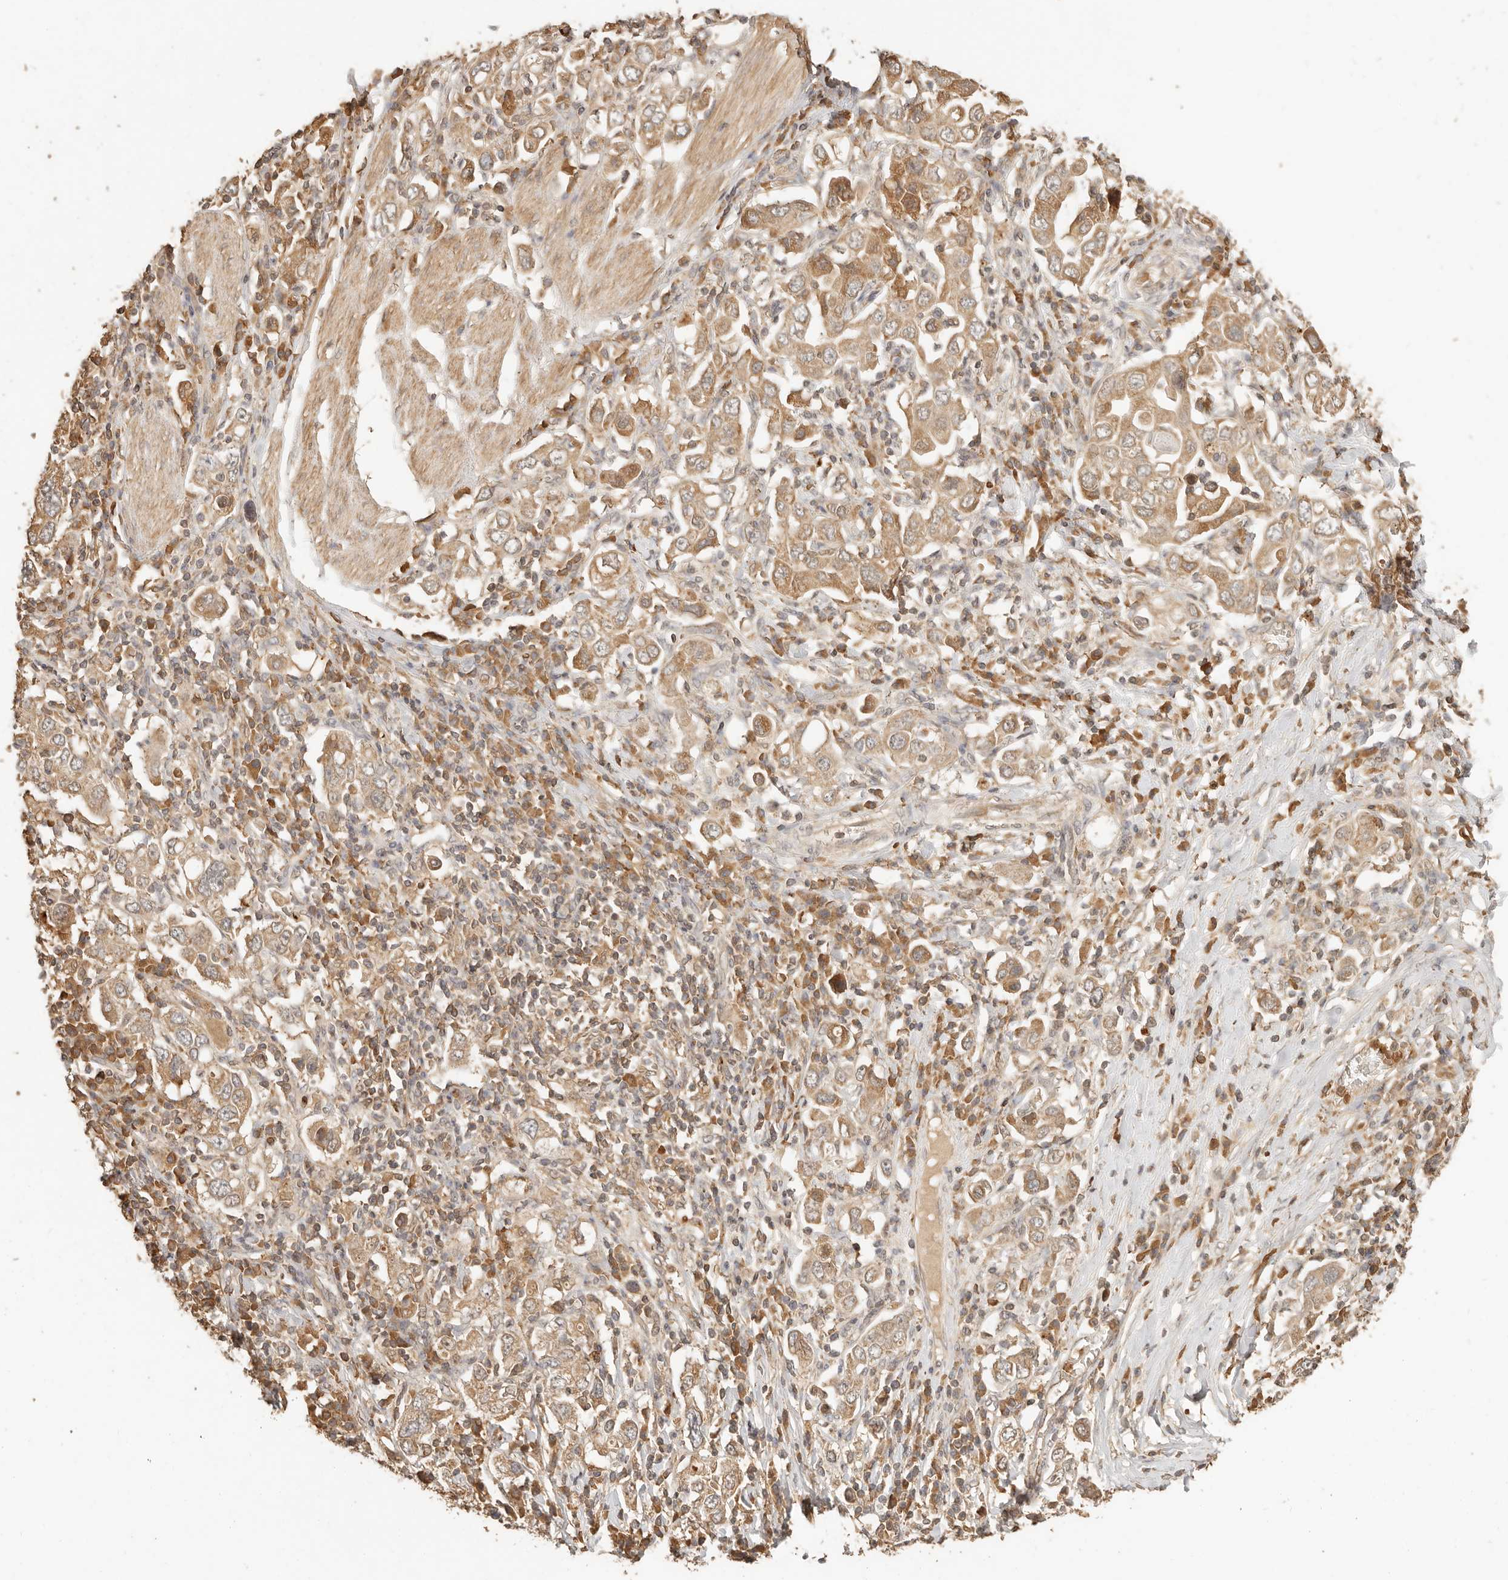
{"staining": {"intensity": "moderate", "quantity": ">75%", "location": "cytoplasmic/membranous"}, "tissue": "stomach cancer", "cell_type": "Tumor cells", "image_type": "cancer", "snomed": [{"axis": "morphology", "description": "Adenocarcinoma, NOS"}, {"axis": "topography", "description": "Stomach, upper"}], "caption": "IHC image of neoplastic tissue: human stomach cancer stained using immunohistochemistry demonstrates medium levels of moderate protein expression localized specifically in the cytoplasmic/membranous of tumor cells, appearing as a cytoplasmic/membranous brown color.", "gene": "INTS11", "patient": {"sex": "male", "age": 62}}